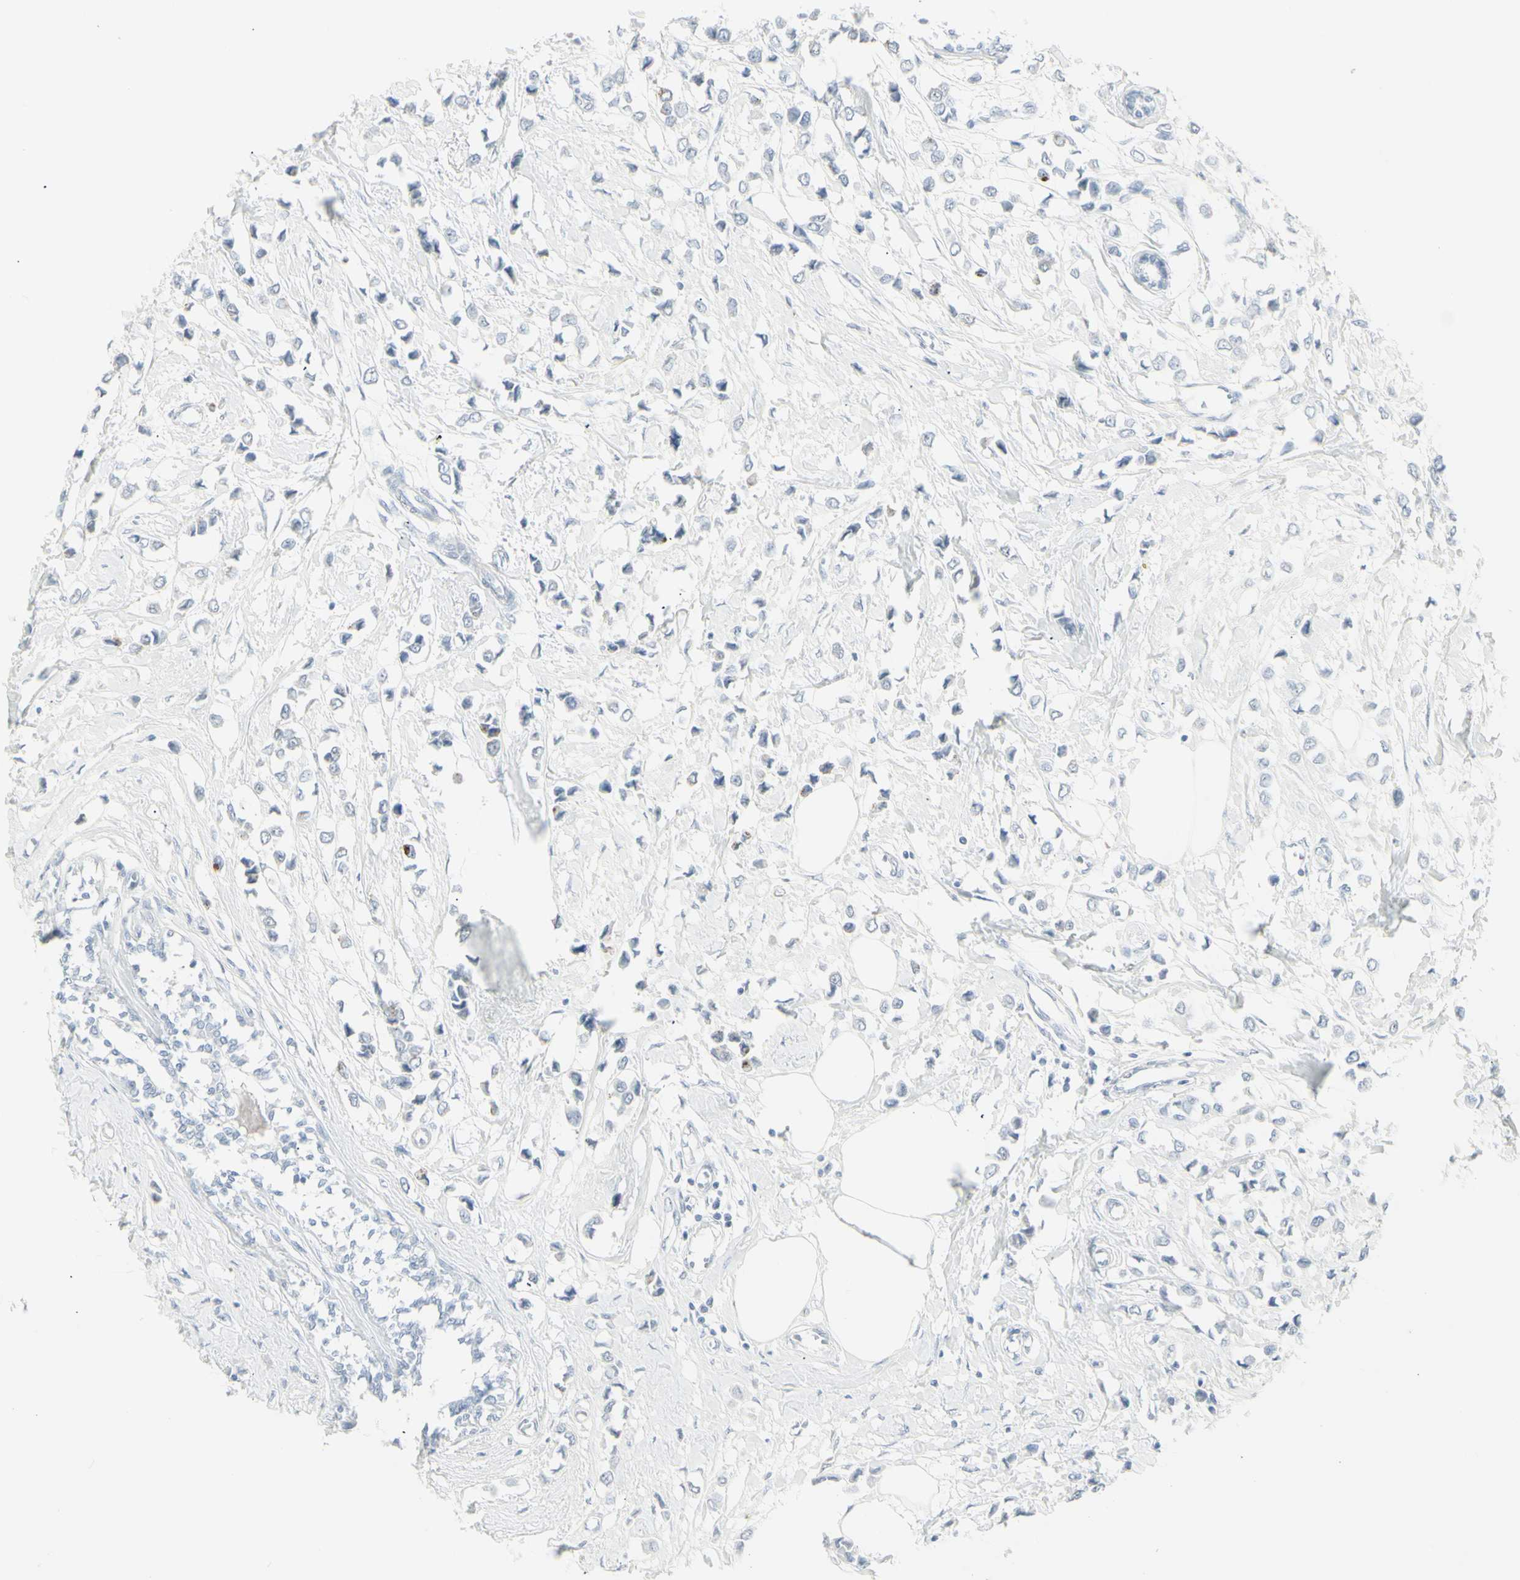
{"staining": {"intensity": "negative", "quantity": "none", "location": "none"}, "tissue": "breast cancer", "cell_type": "Tumor cells", "image_type": "cancer", "snomed": [{"axis": "morphology", "description": "Lobular carcinoma"}, {"axis": "topography", "description": "Breast"}], "caption": "Breast cancer was stained to show a protein in brown. There is no significant staining in tumor cells. Brightfield microscopy of IHC stained with DAB (3,3'-diaminobenzidine) (brown) and hematoxylin (blue), captured at high magnification.", "gene": "YBX2", "patient": {"sex": "female", "age": 51}}